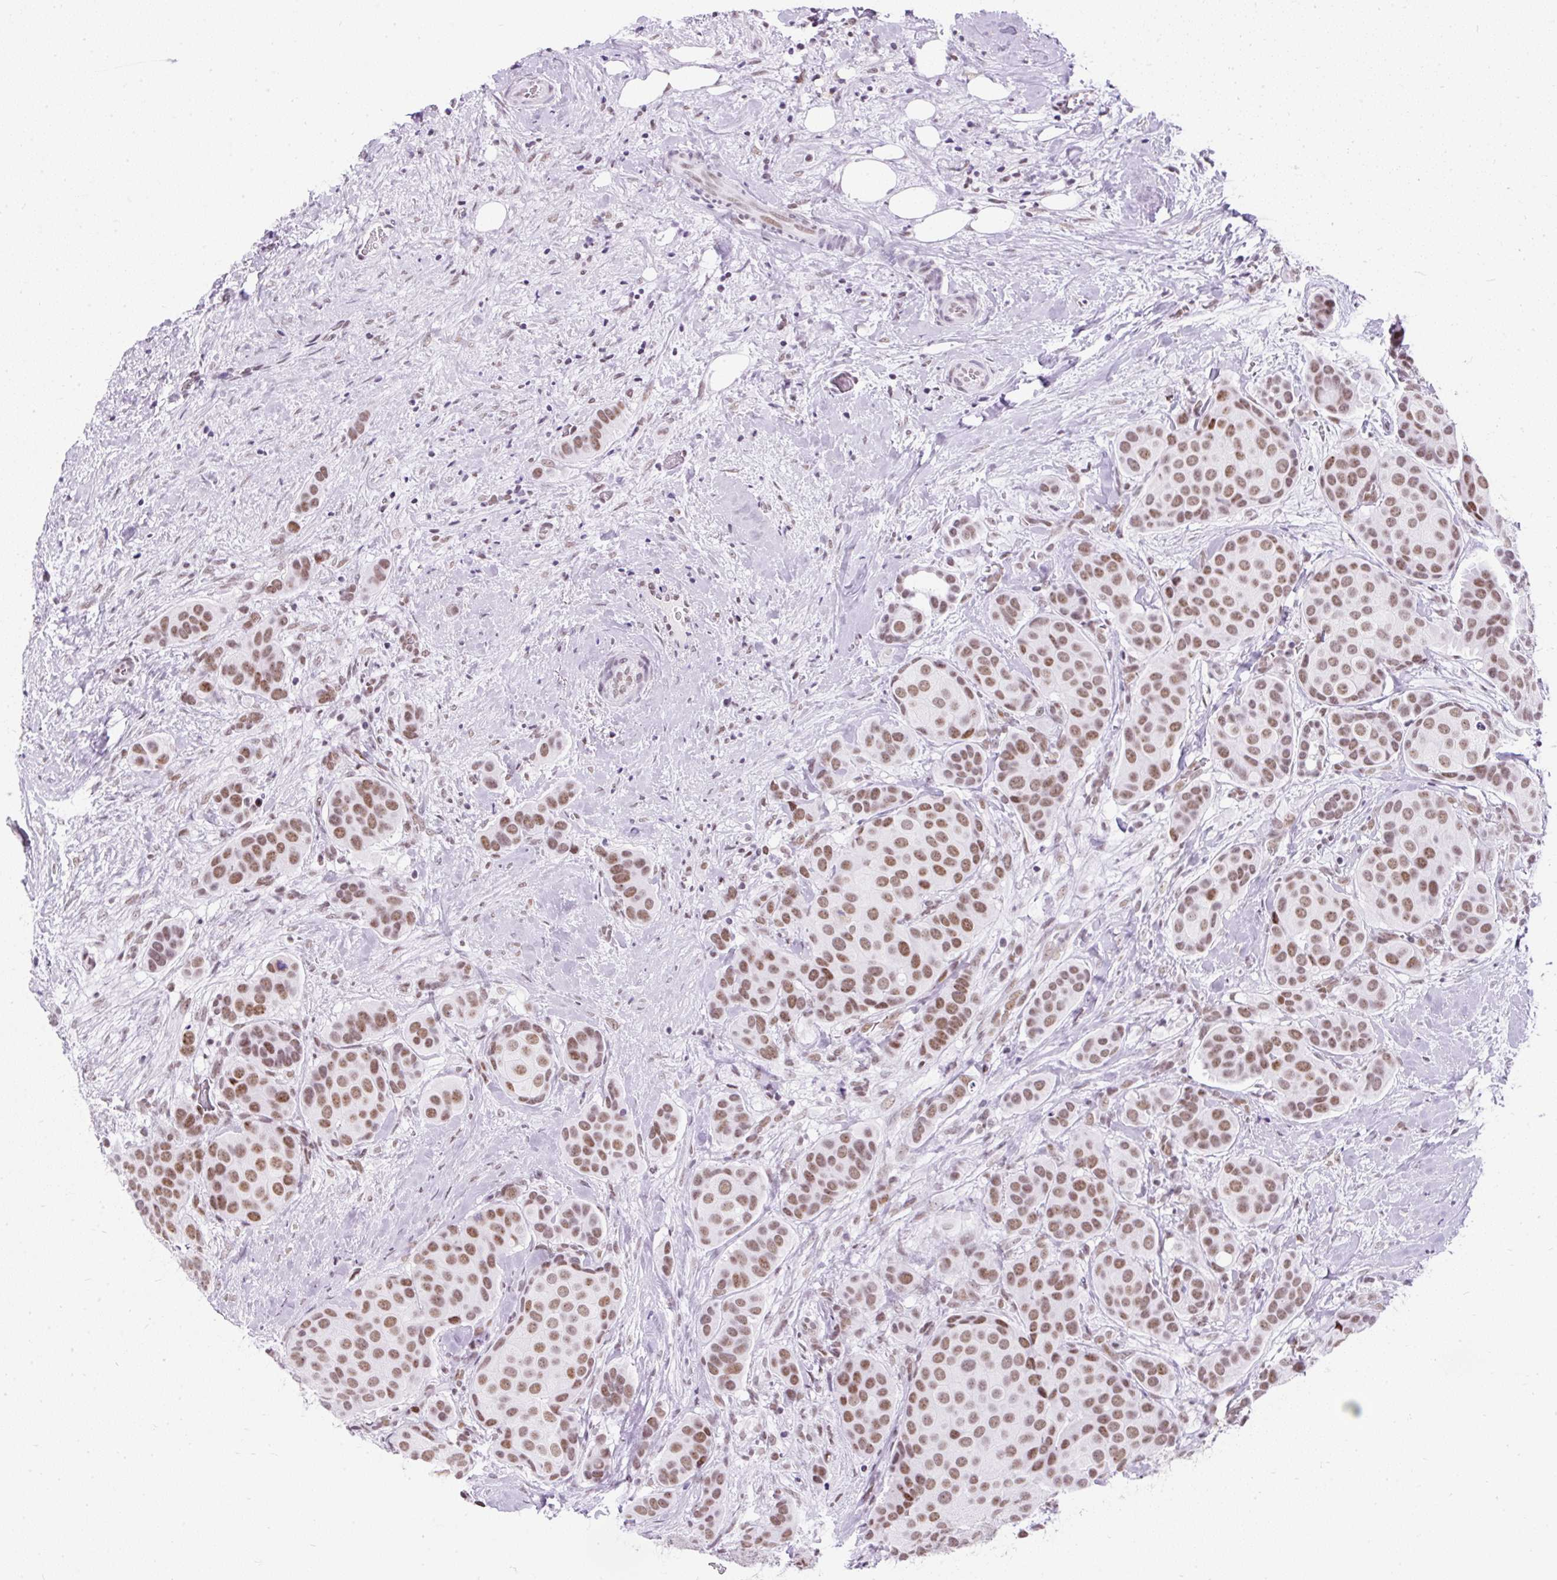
{"staining": {"intensity": "moderate", "quantity": ">75%", "location": "nuclear"}, "tissue": "breast cancer", "cell_type": "Tumor cells", "image_type": "cancer", "snomed": [{"axis": "morphology", "description": "Duct carcinoma"}, {"axis": "topography", "description": "Breast"}], "caption": "Immunohistochemistry (IHC) micrograph of neoplastic tissue: infiltrating ductal carcinoma (breast) stained using immunohistochemistry displays medium levels of moderate protein expression localized specifically in the nuclear of tumor cells, appearing as a nuclear brown color.", "gene": "PLCXD2", "patient": {"sex": "female", "age": 70}}